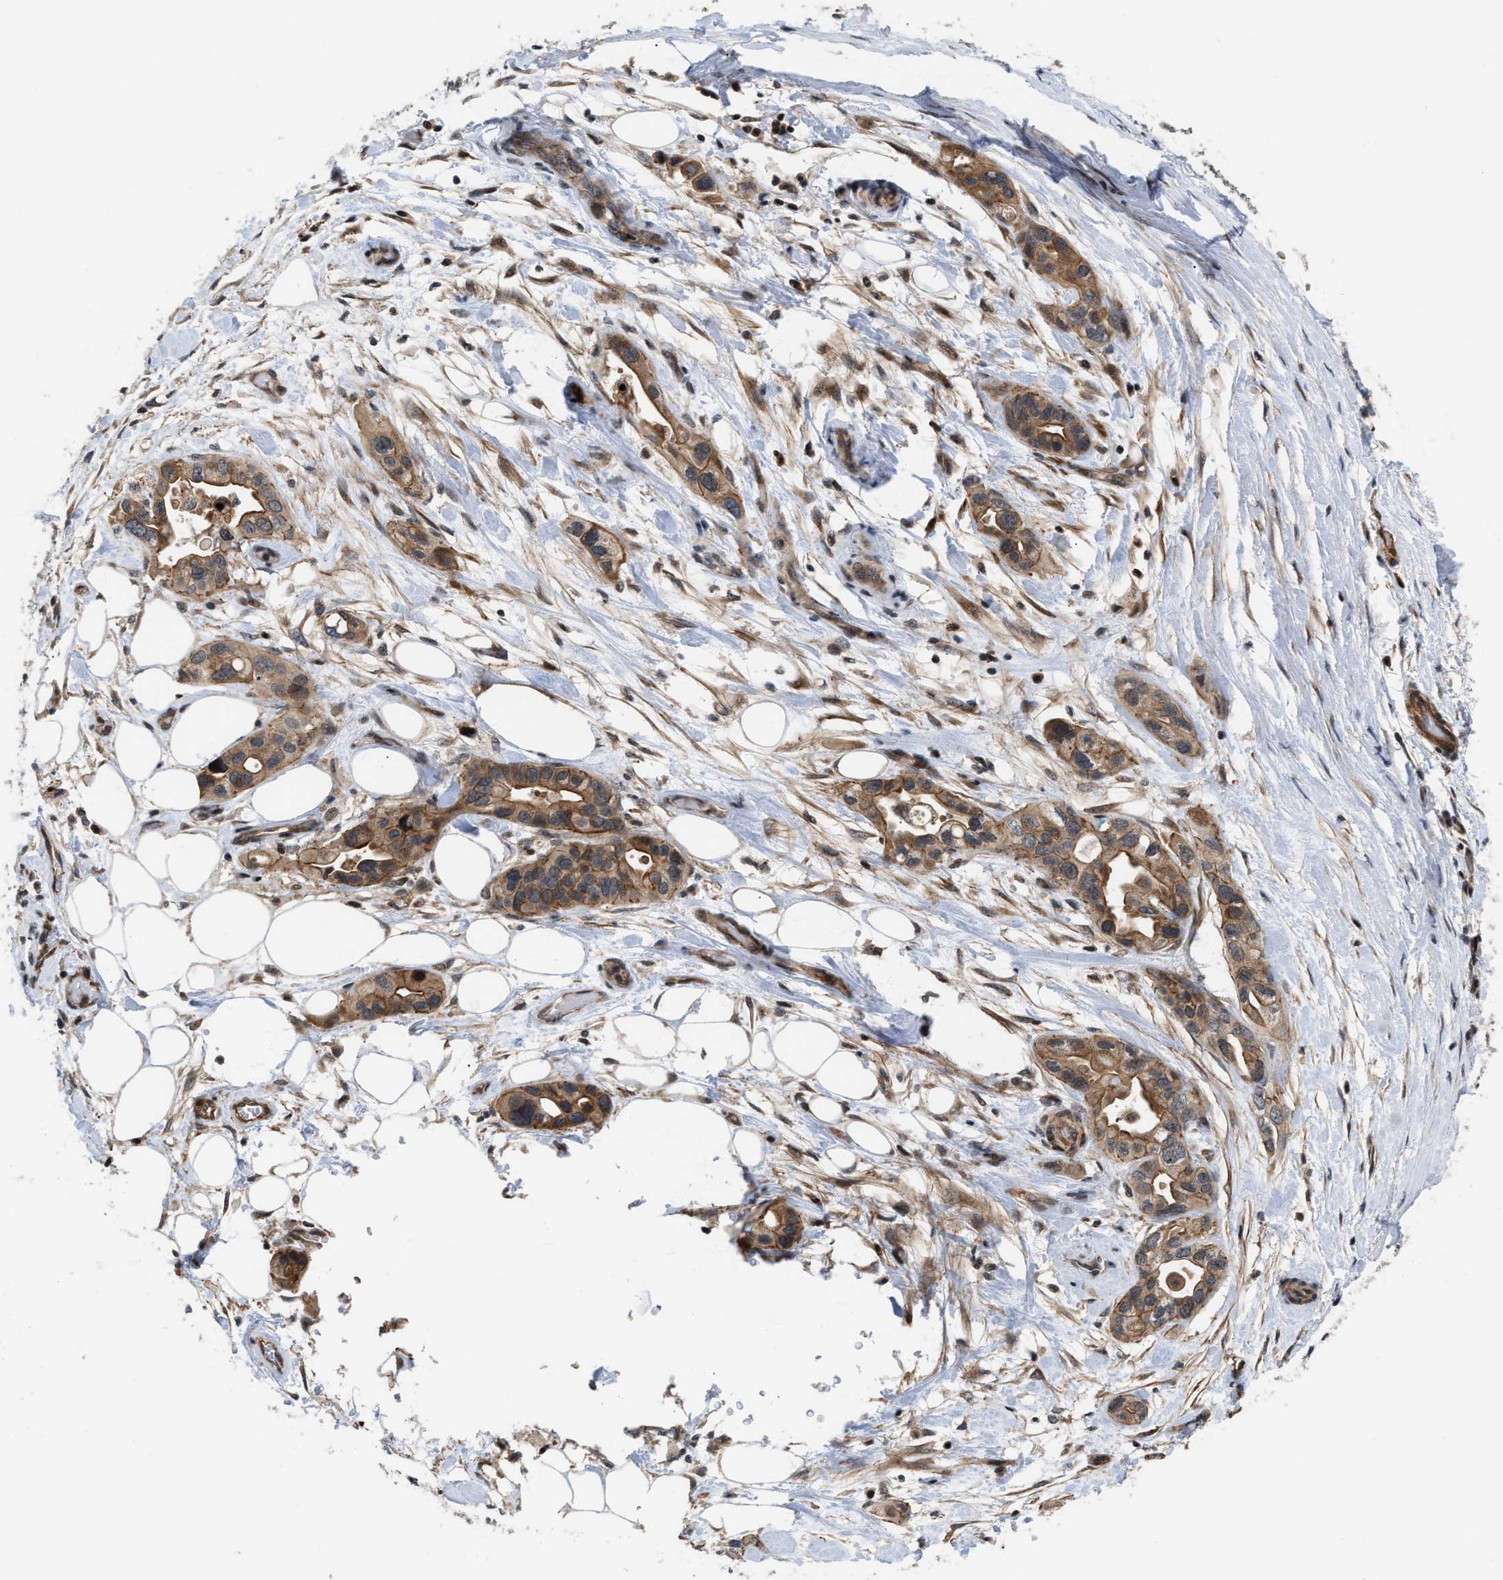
{"staining": {"intensity": "moderate", "quantity": ">75%", "location": "cytoplasmic/membranous"}, "tissue": "pancreatic cancer", "cell_type": "Tumor cells", "image_type": "cancer", "snomed": [{"axis": "morphology", "description": "Adenocarcinoma, NOS"}, {"axis": "topography", "description": "Pancreas"}], "caption": "Human pancreatic adenocarcinoma stained with a protein marker shows moderate staining in tumor cells.", "gene": "STAU2", "patient": {"sex": "female", "age": 77}}